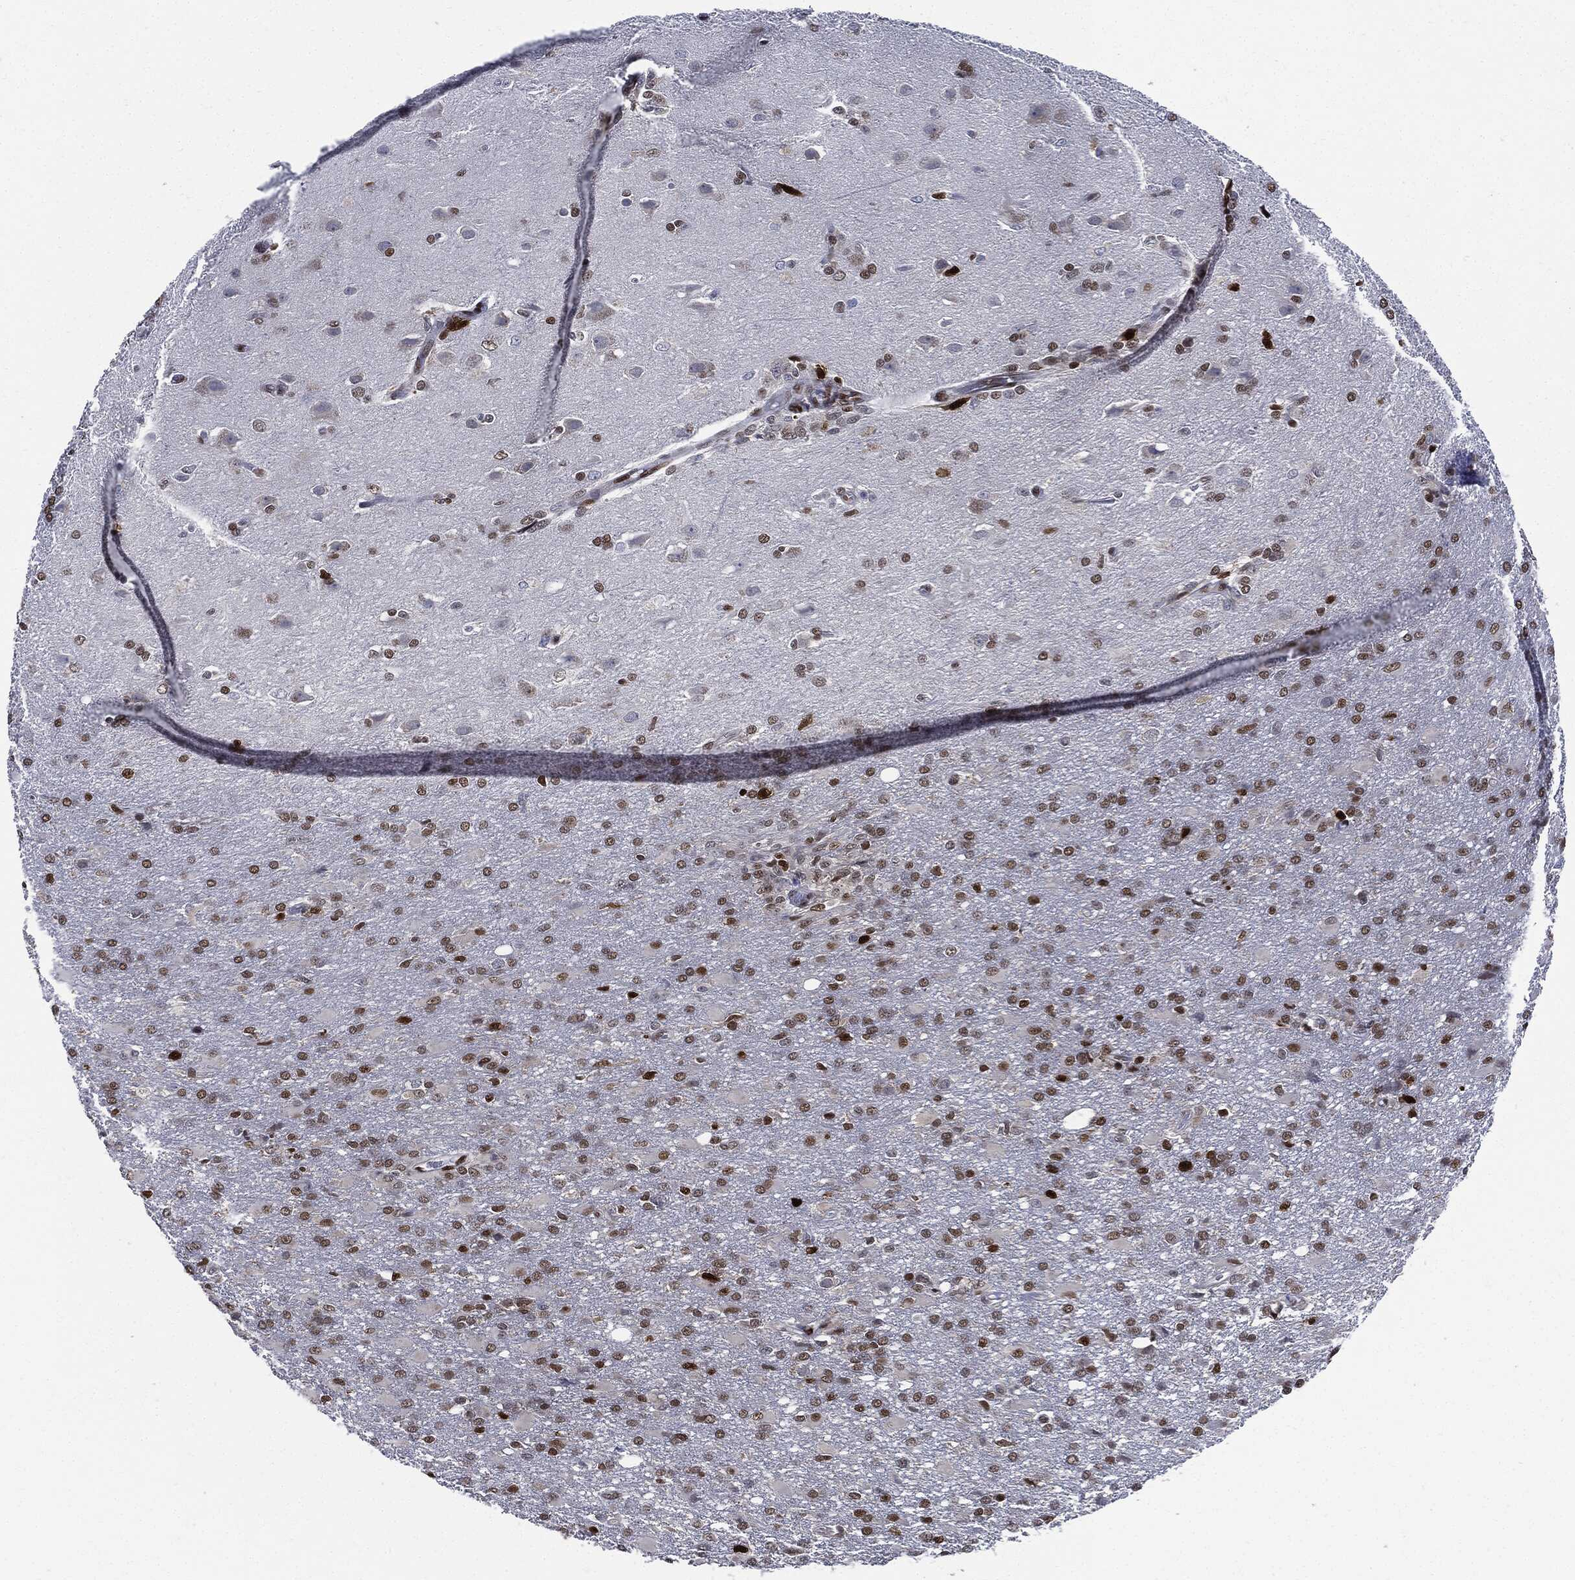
{"staining": {"intensity": "moderate", "quantity": "25%-75%", "location": "nuclear"}, "tissue": "glioma", "cell_type": "Tumor cells", "image_type": "cancer", "snomed": [{"axis": "morphology", "description": "Glioma, malignant, High grade"}, {"axis": "topography", "description": "Brain"}], "caption": "A brown stain highlights moderate nuclear staining of a protein in malignant high-grade glioma tumor cells.", "gene": "PCNA", "patient": {"sex": "male", "age": 68}}